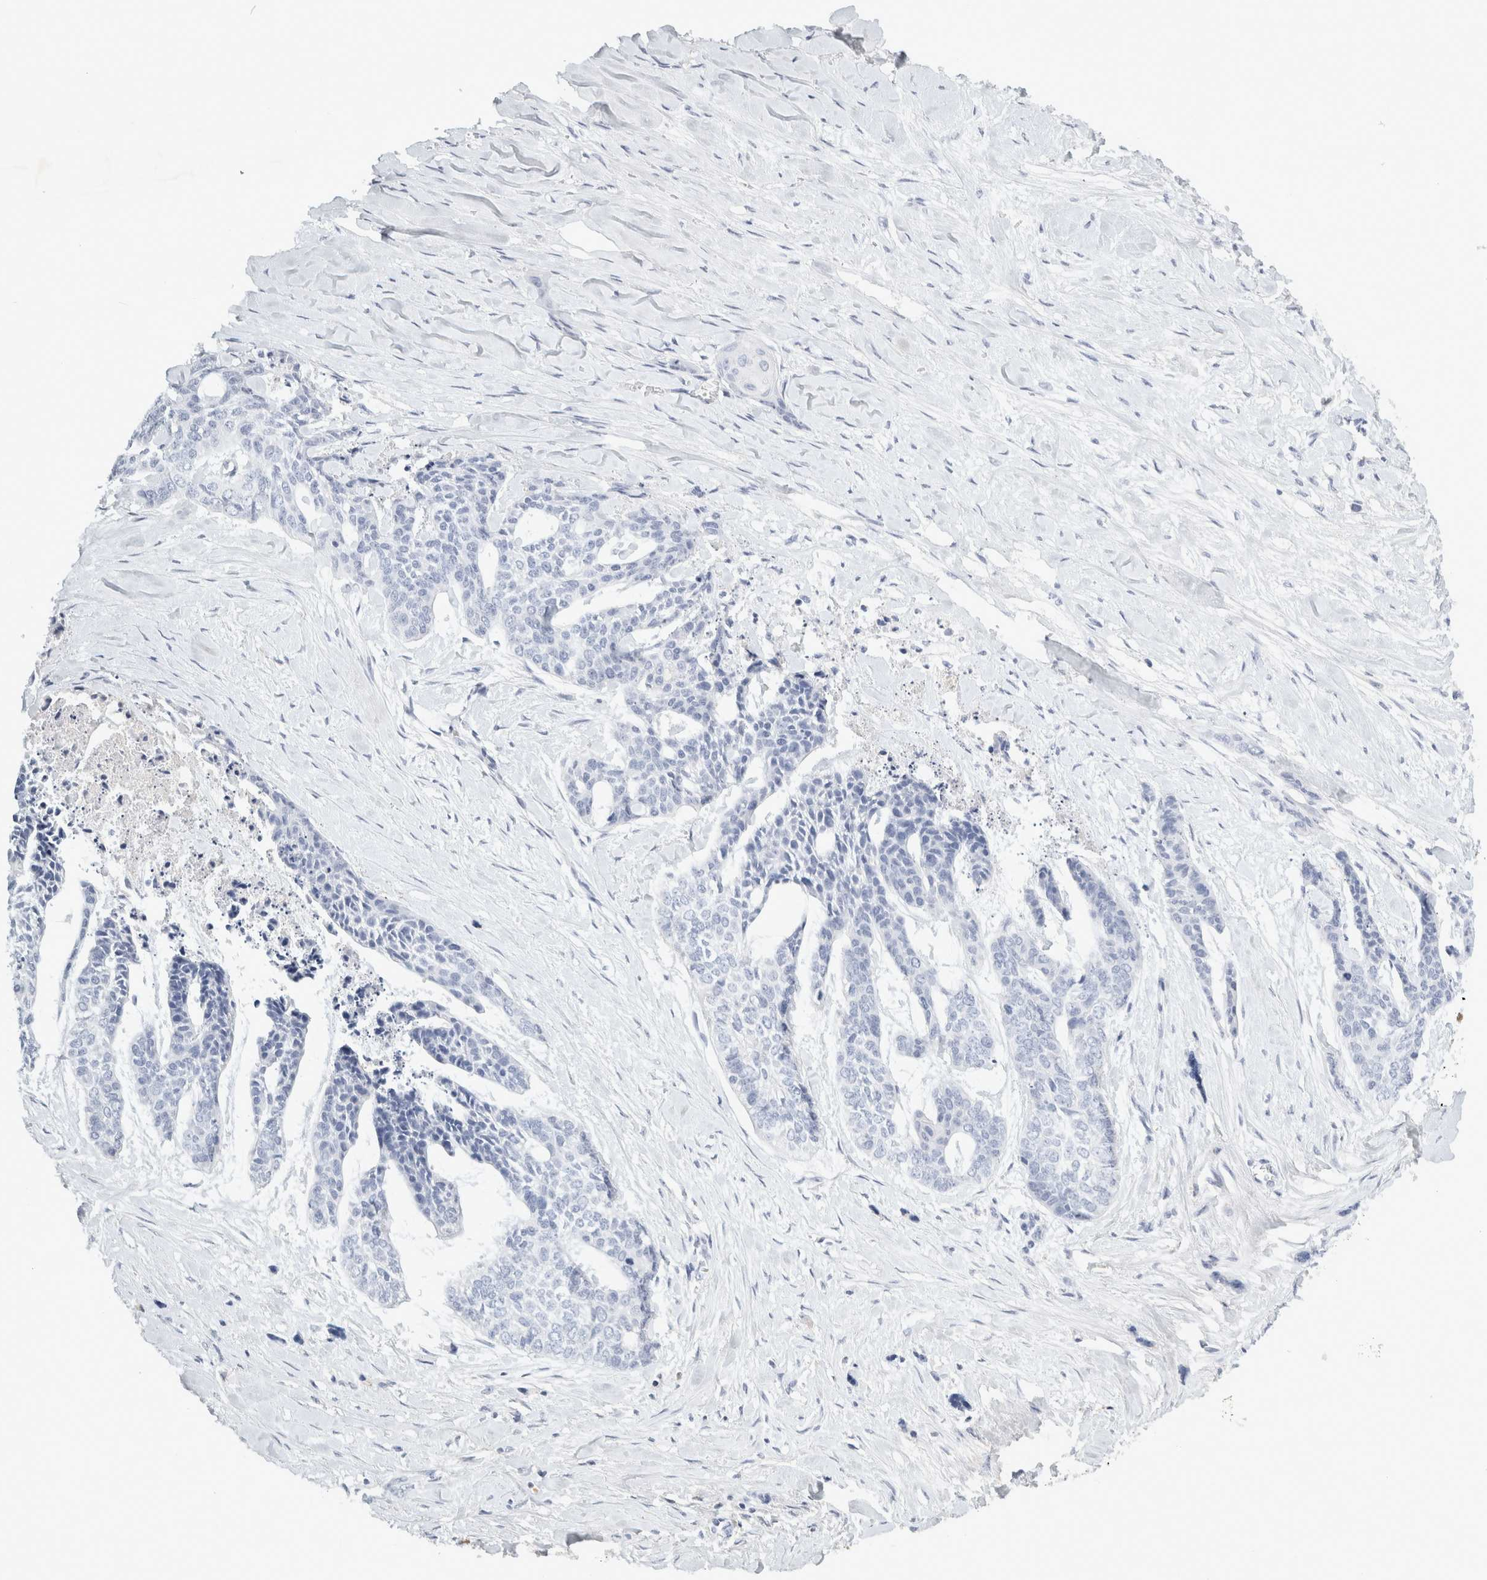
{"staining": {"intensity": "negative", "quantity": "none", "location": "none"}, "tissue": "skin cancer", "cell_type": "Tumor cells", "image_type": "cancer", "snomed": [{"axis": "morphology", "description": "Basal cell carcinoma"}, {"axis": "topography", "description": "Skin"}], "caption": "The photomicrograph demonstrates no significant expression in tumor cells of skin cancer. (DAB (3,3'-diaminobenzidine) IHC with hematoxylin counter stain).", "gene": "FGL2", "patient": {"sex": "female", "age": 64}}